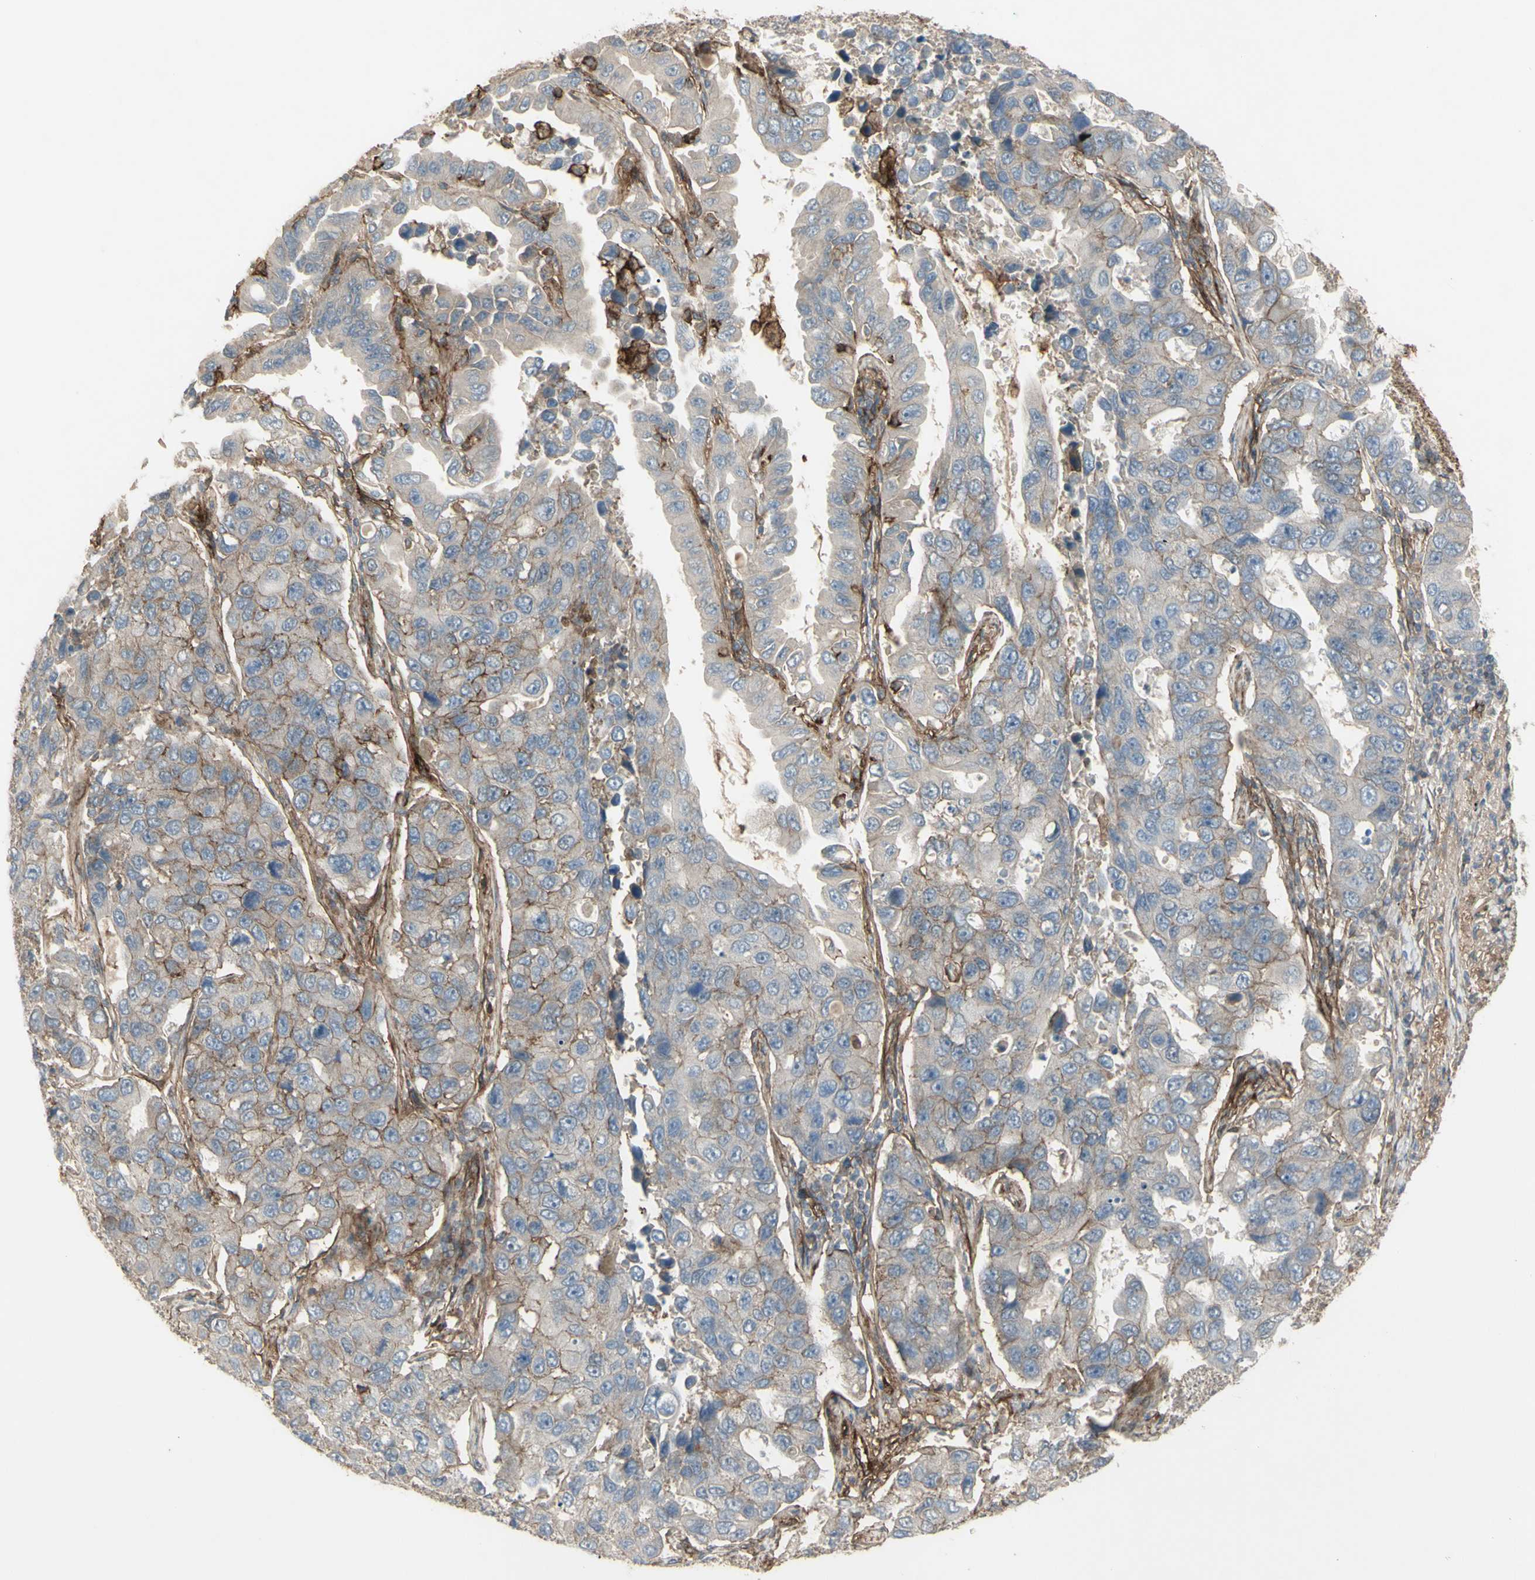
{"staining": {"intensity": "weak", "quantity": "25%-75%", "location": "cytoplasmic/membranous"}, "tissue": "lung cancer", "cell_type": "Tumor cells", "image_type": "cancer", "snomed": [{"axis": "morphology", "description": "Adenocarcinoma, NOS"}, {"axis": "topography", "description": "Lung"}], "caption": "This histopathology image shows immunohistochemistry staining of human lung cancer, with low weak cytoplasmic/membranous expression in approximately 25%-75% of tumor cells.", "gene": "CD276", "patient": {"sex": "male", "age": 64}}